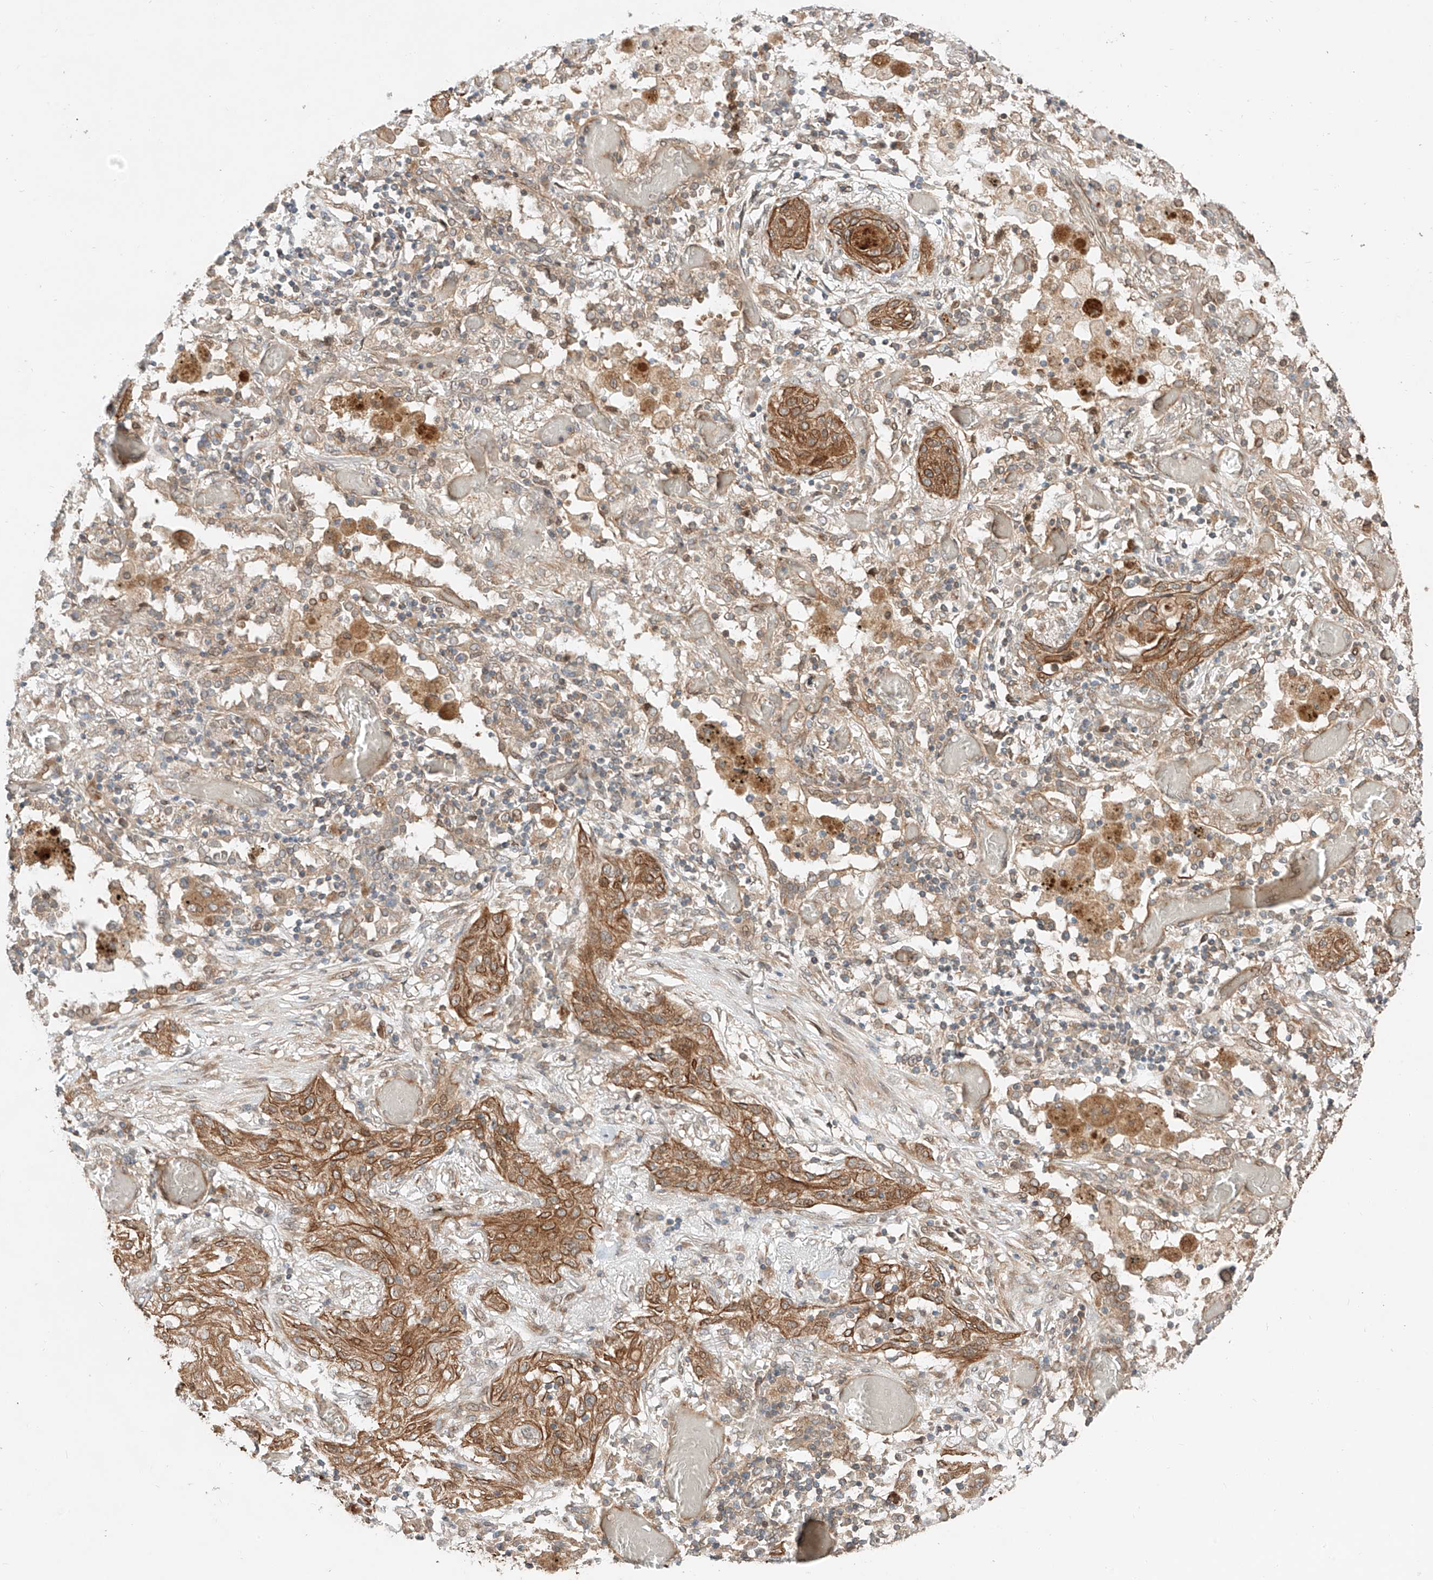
{"staining": {"intensity": "moderate", "quantity": ">75%", "location": "cytoplasmic/membranous"}, "tissue": "lung cancer", "cell_type": "Tumor cells", "image_type": "cancer", "snomed": [{"axis": "morphology", "description": "Squamous cell carcinoma, NOS"}, {"axis": "topography", "description": "Lung"}], "caption": "Protein expression analysis of squamous cell carcinoma (lung) shows moderate cytoplasmic/membranous staining in approximately >75% of tumor cells.", "gene": "CEP162", "patient": {"sex": "female", "age": 47}}